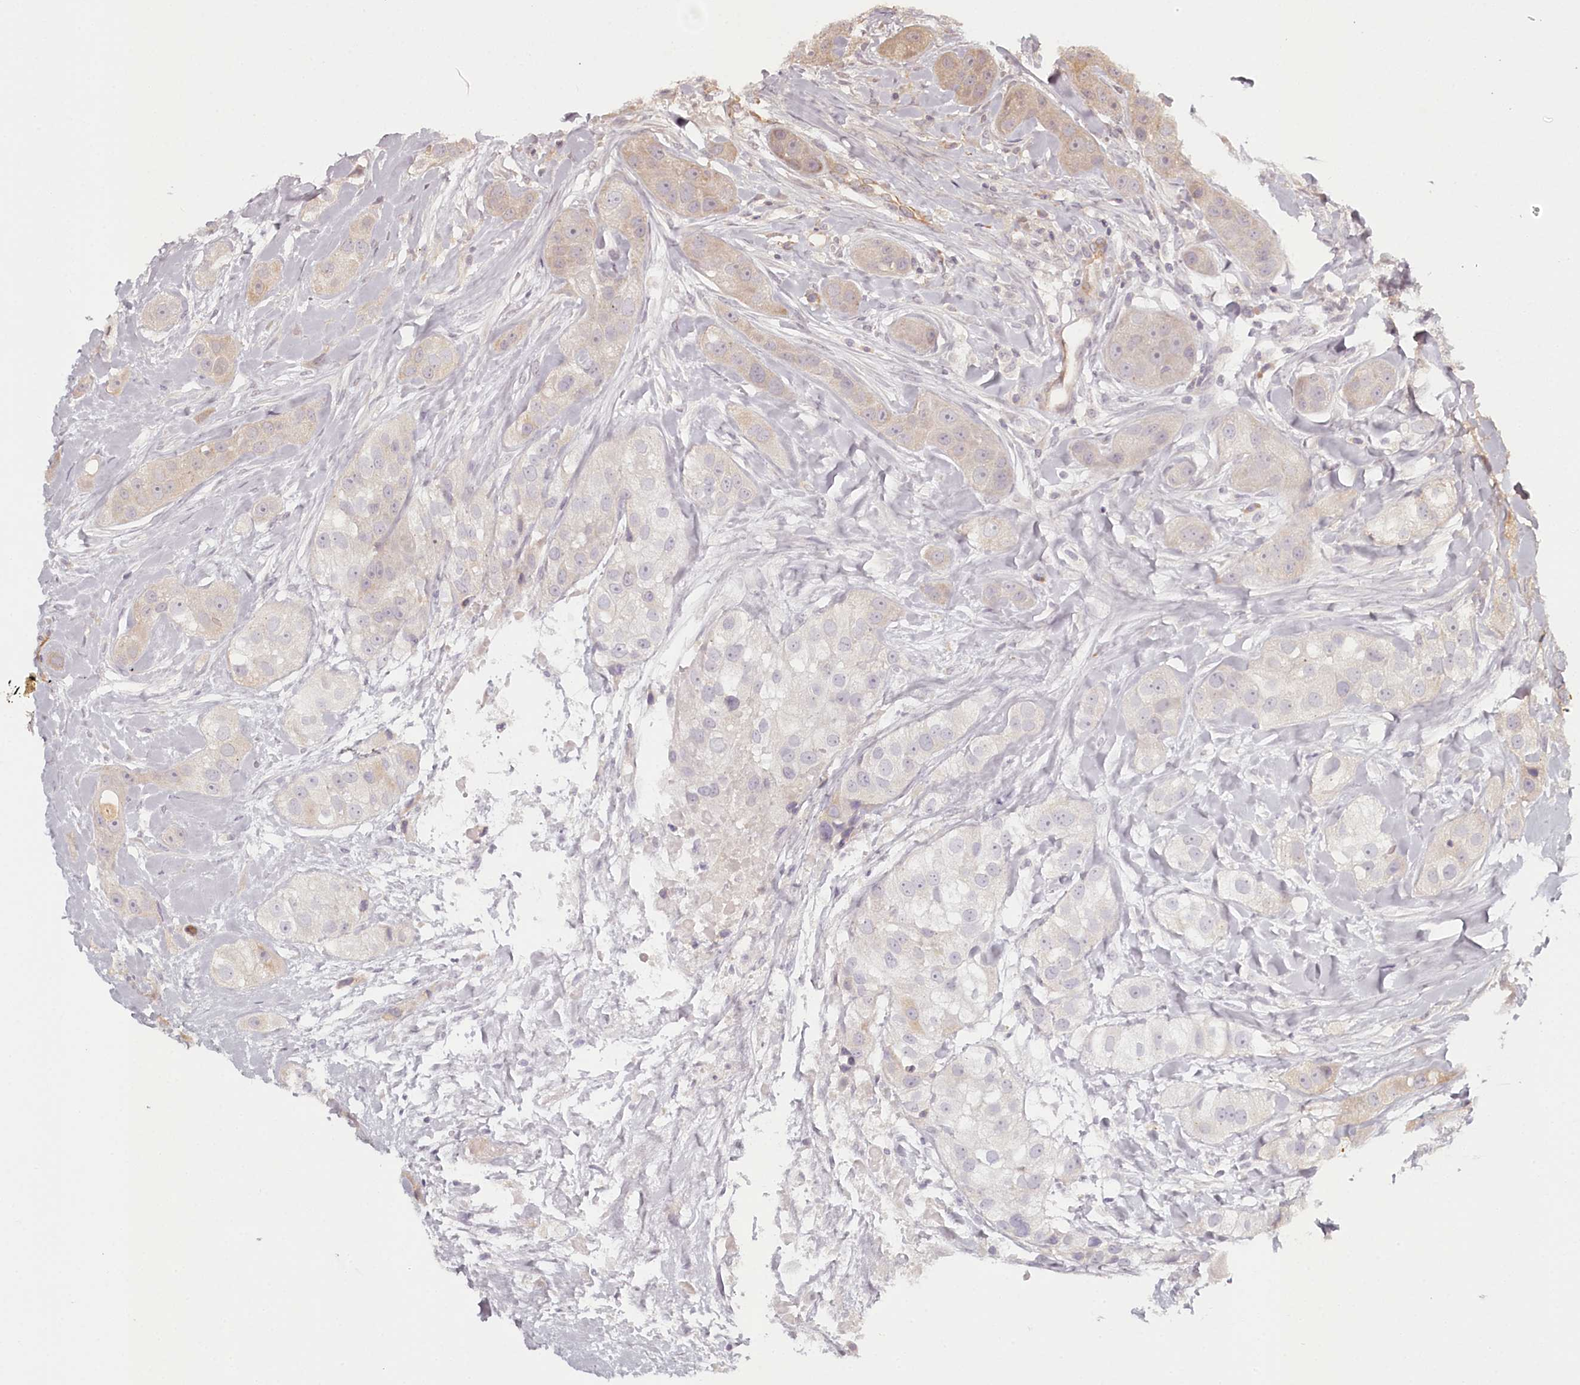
{"staining": {"intensity": "weak", "quantity": "25%-75%", "location": "cytoplasmic/membranous"}, "tissue": "head and neck cancer", "cell_type": "Tumor cells", "image_type": "cancer", "snomed": [{"axis": "morphology", "description": "Normal tissue, NOS"}, {"axis": "morphology", "description": "Squamous cell carcinoma, NOS"}, {"axis": "topography", "description": "Skeletal muscle"}, {"axis": "topography", "description": "Head-Neck"}], "caption": "A micrograph of head and neck cancer stained for a protein exhibits weak cytoplasmic/membranous brown staining in tumor cells. Ihc stains the protein in brown and the nuclei are stained blue.", "gene": "TMIE", "patient": {"sex": "male", "age": 51}}